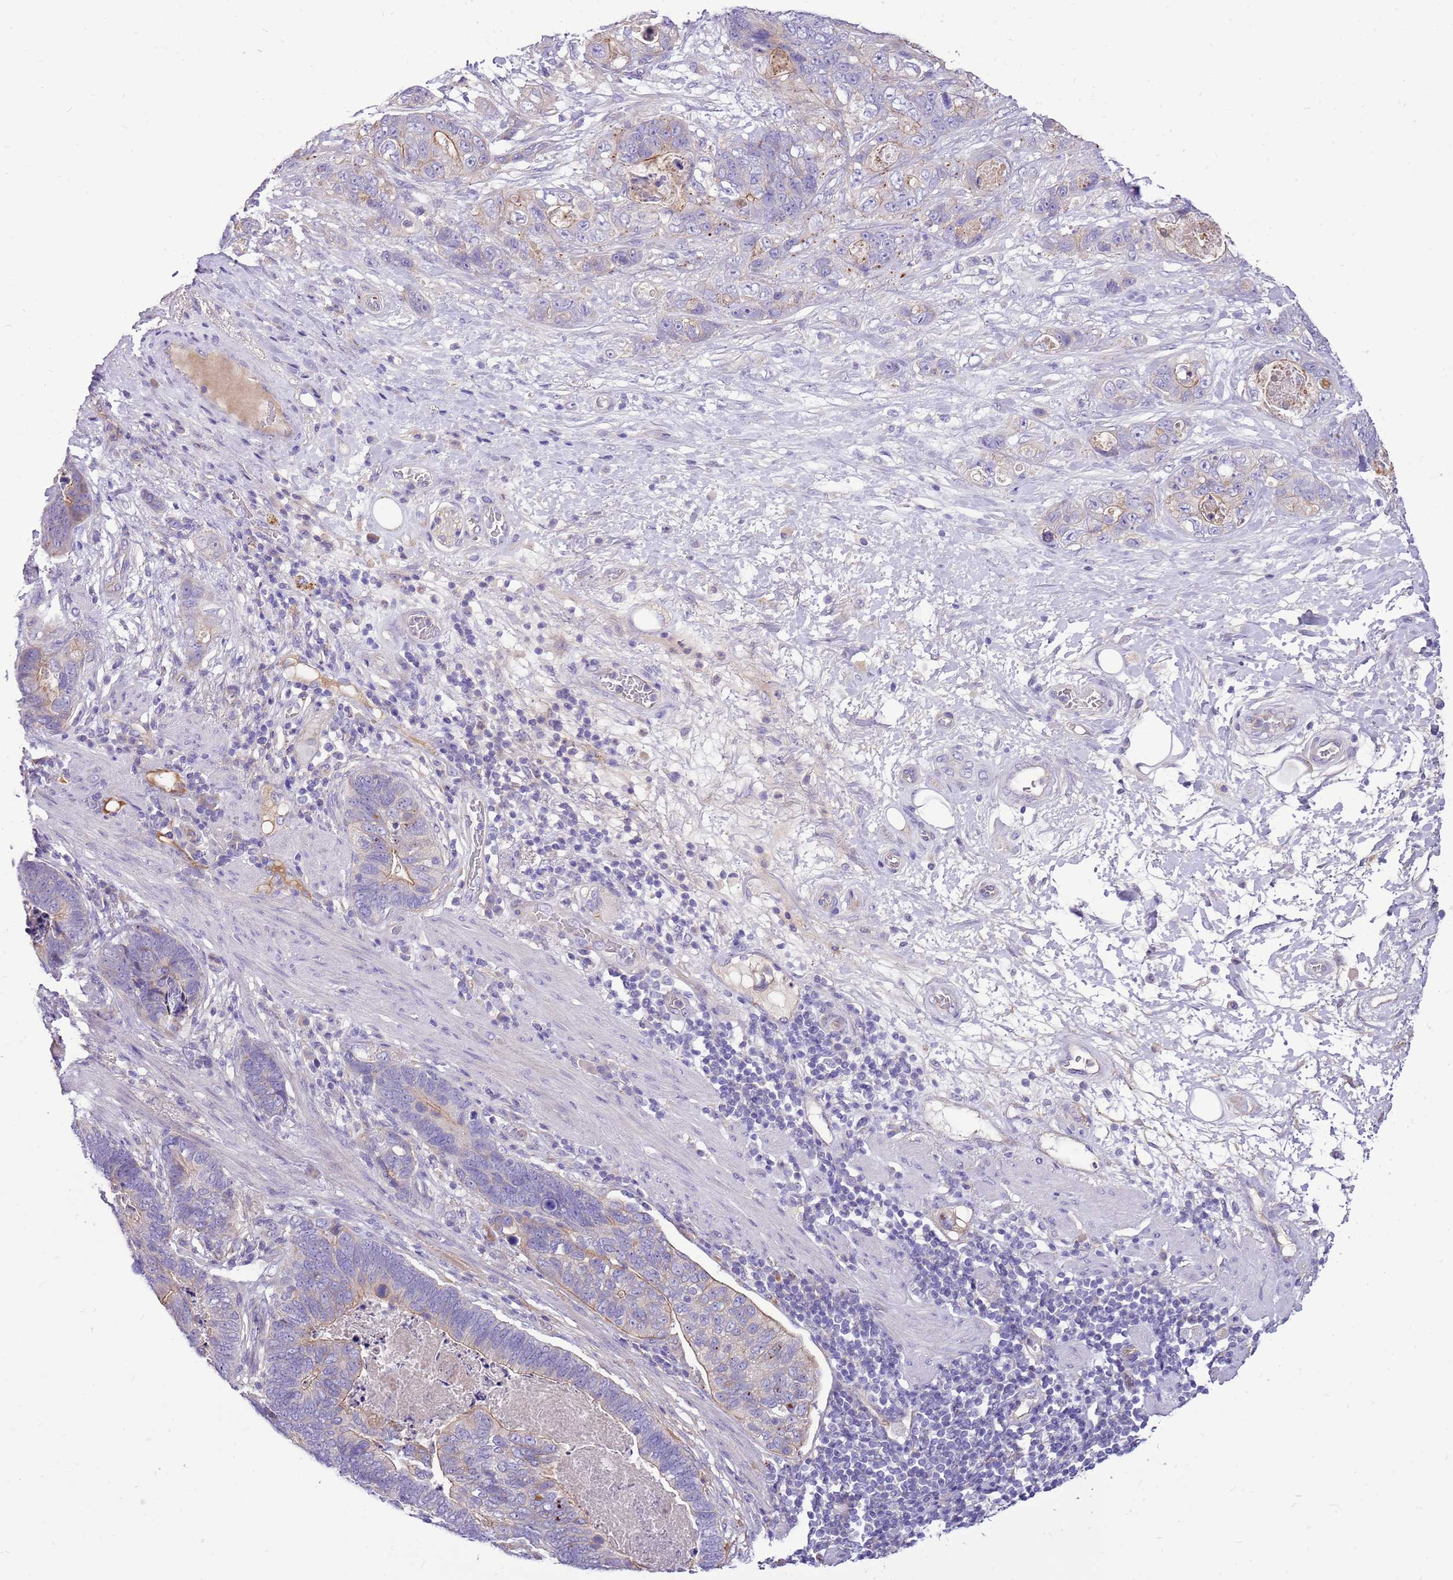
{"staining": {"intensity": "moderate", "quantity": "25%-75%", "location": "cytoplasmic/membranous"}, "tissue": "stomach cancer", "cell_type": "Tumor cells", "image_type": "cancer", "snomed": [{"axis": "morphology", "description": "Normal tissue, NOS"}, {"axis": "morphology", "description": "Adenocarcinoma, NOS"}, {"axis": "topography", "description": "Stomach"}], "caption": "Stomach adenocarcinoma stained for a protein demonstrates moderate cytoplasmic/membranous positivity in tumor cells. Using DAB (3,3'-diaminobenzidine) (brown) and hematoxylin (blue) stains, captured at high magnification using brightfield microscopy.", "gene": "NTN4", "patient": {"sex": "female", "age": 89}}